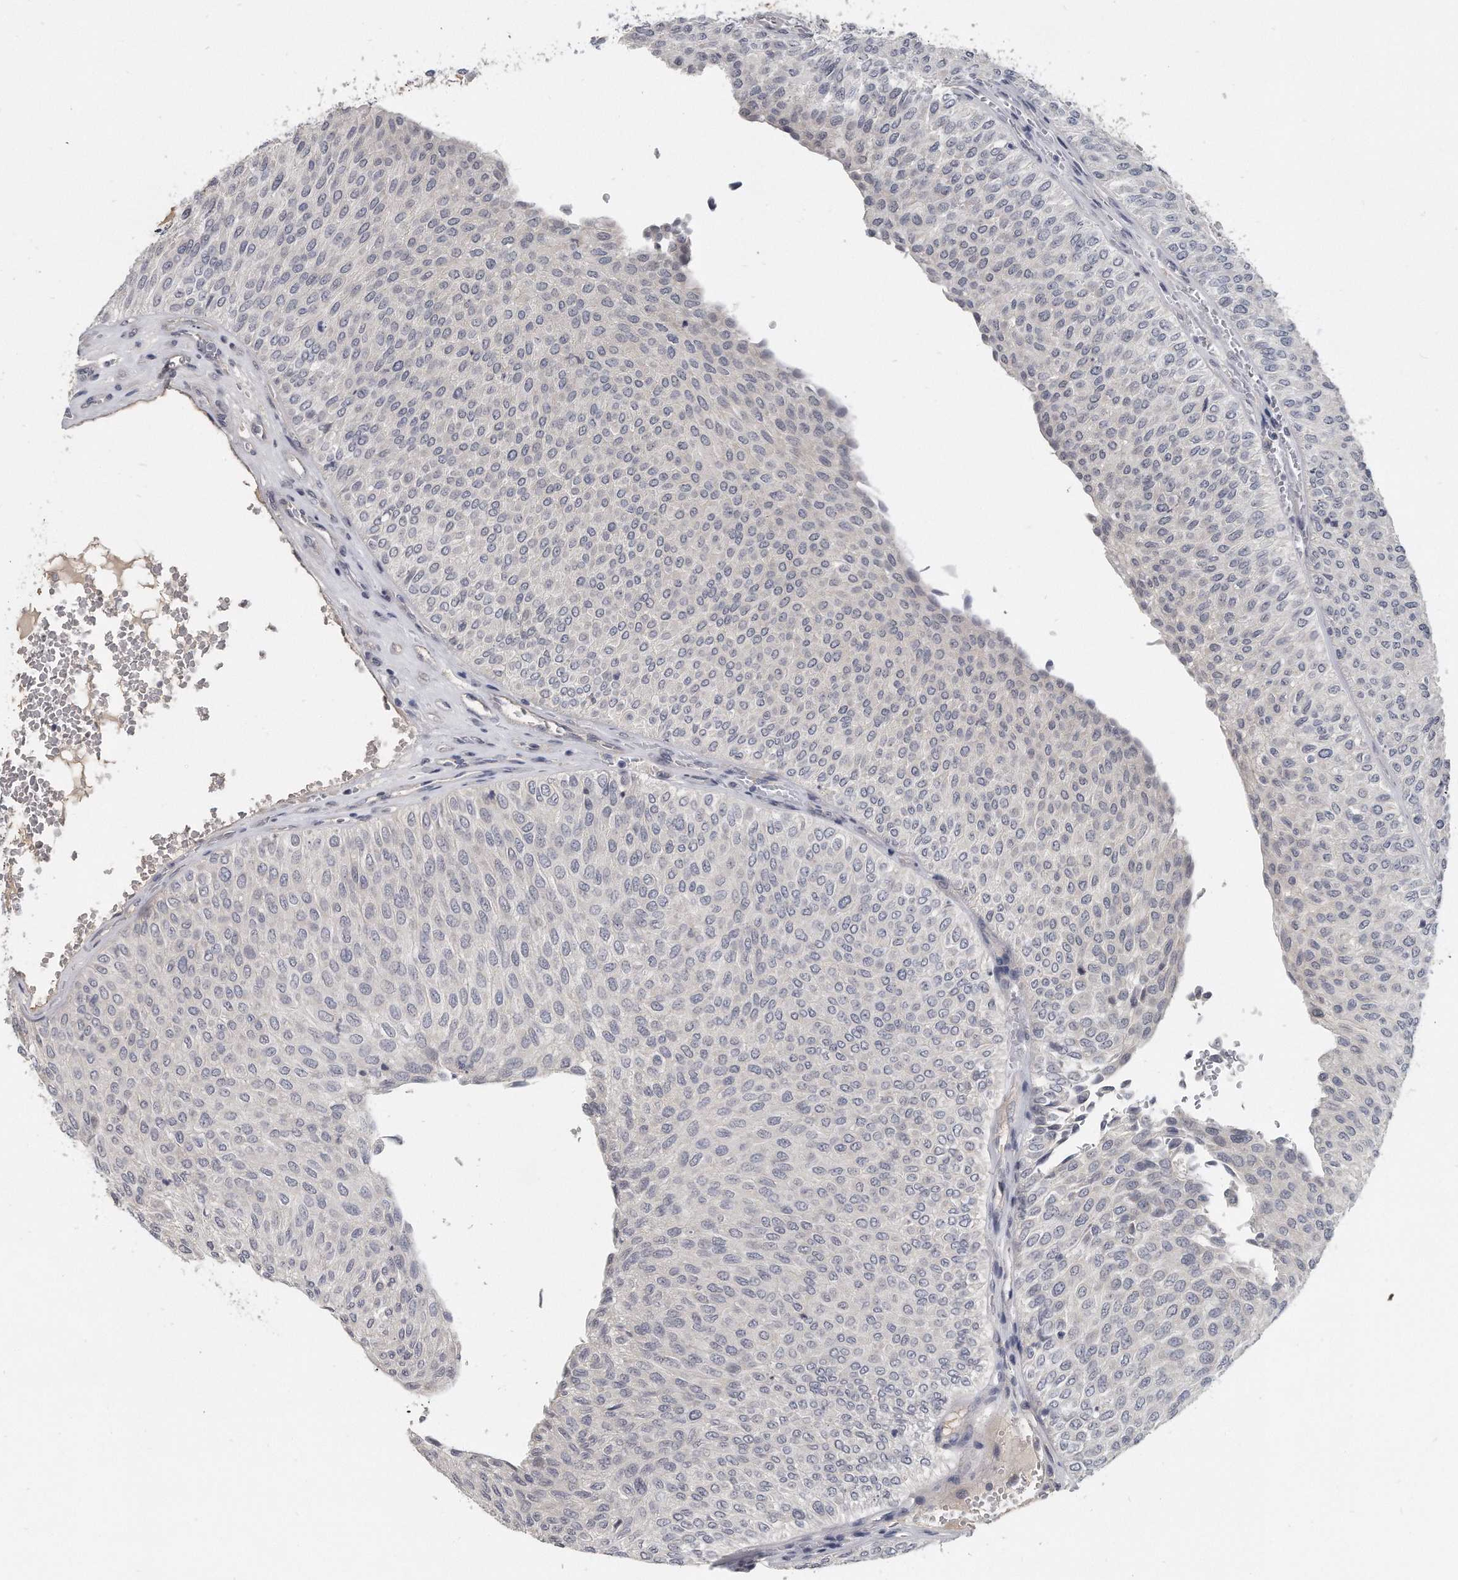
{"staining": {"intensity": "negative", "quantity": "none", "location": "none"}, "tissue": "urothelial cancer", "cell_type": "Tumor cells", "image_type": "cancer", "snomed": [{"axis": "morphology", "description": "Urothelial carcinoma, Low grade"}, {"axis": "topography", "description": "Urinary bladder"}], "caption": "IHC of human urothelial carcinoma (low-grade) reveals no positivity in tumor cells.", "gene": "KLHL7", "patient": {"sex": "male", "age": 78}}